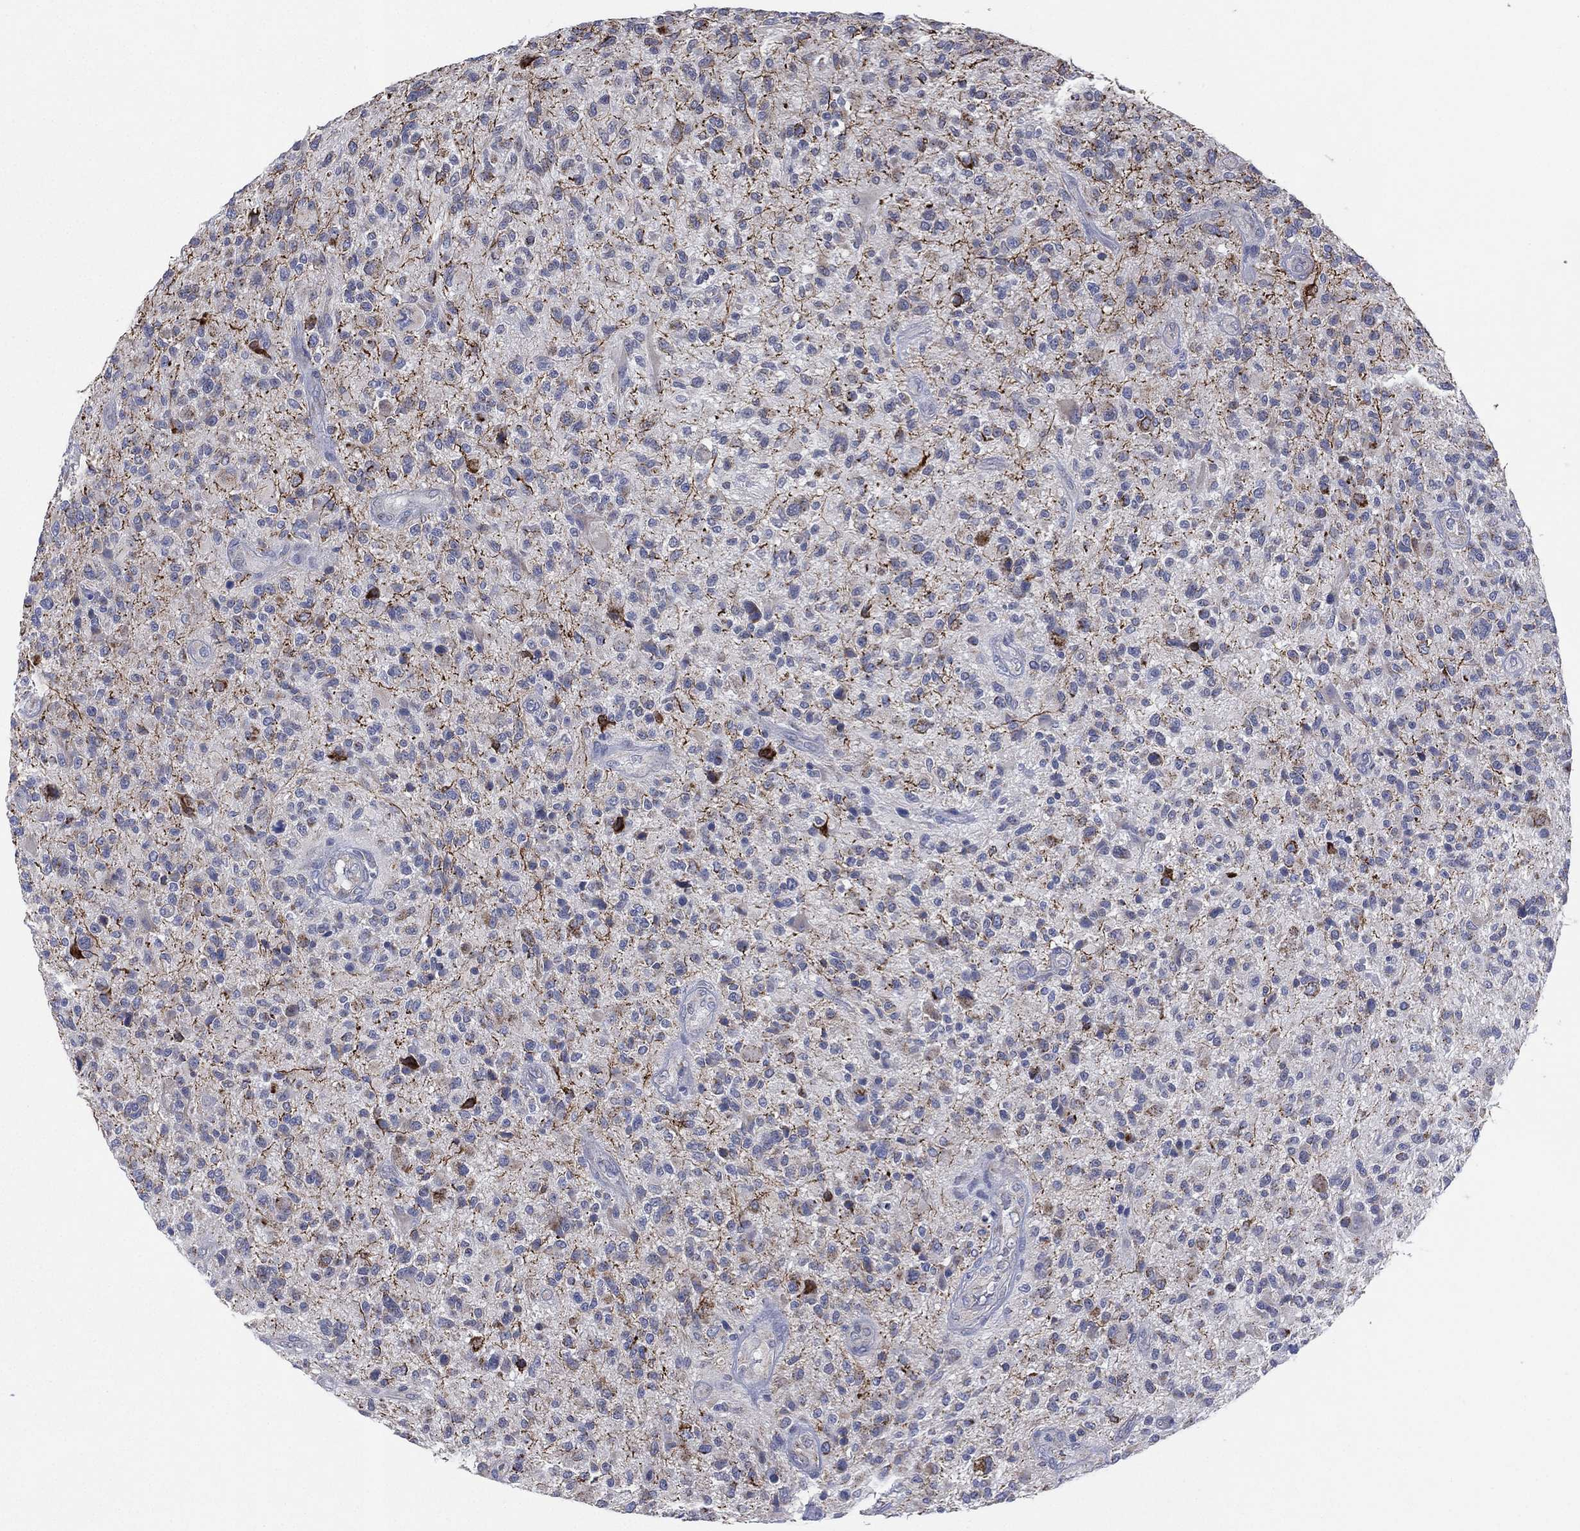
{"staining": {"intensity": "moderate", "quantity": "<25%", "location": "cytoplasmic/membranous"}, "tissue": "glioma", "cell_type": "Tumor cells", "image_type": "cancer", "snomed": [{"axis": "morphology", "description": "Glioma, malignant, High grade"}, {"axis": "topography", "description": "Brain"}], "caption": "A high-resolution histopathology image shows immunohistochemistry staining of glioma, which reveals moderate cytoplasmic/membranous expression in approximately <25% of tumor cells.", "gene": "INA", "patient": {"sex": "male", "age": 47}}